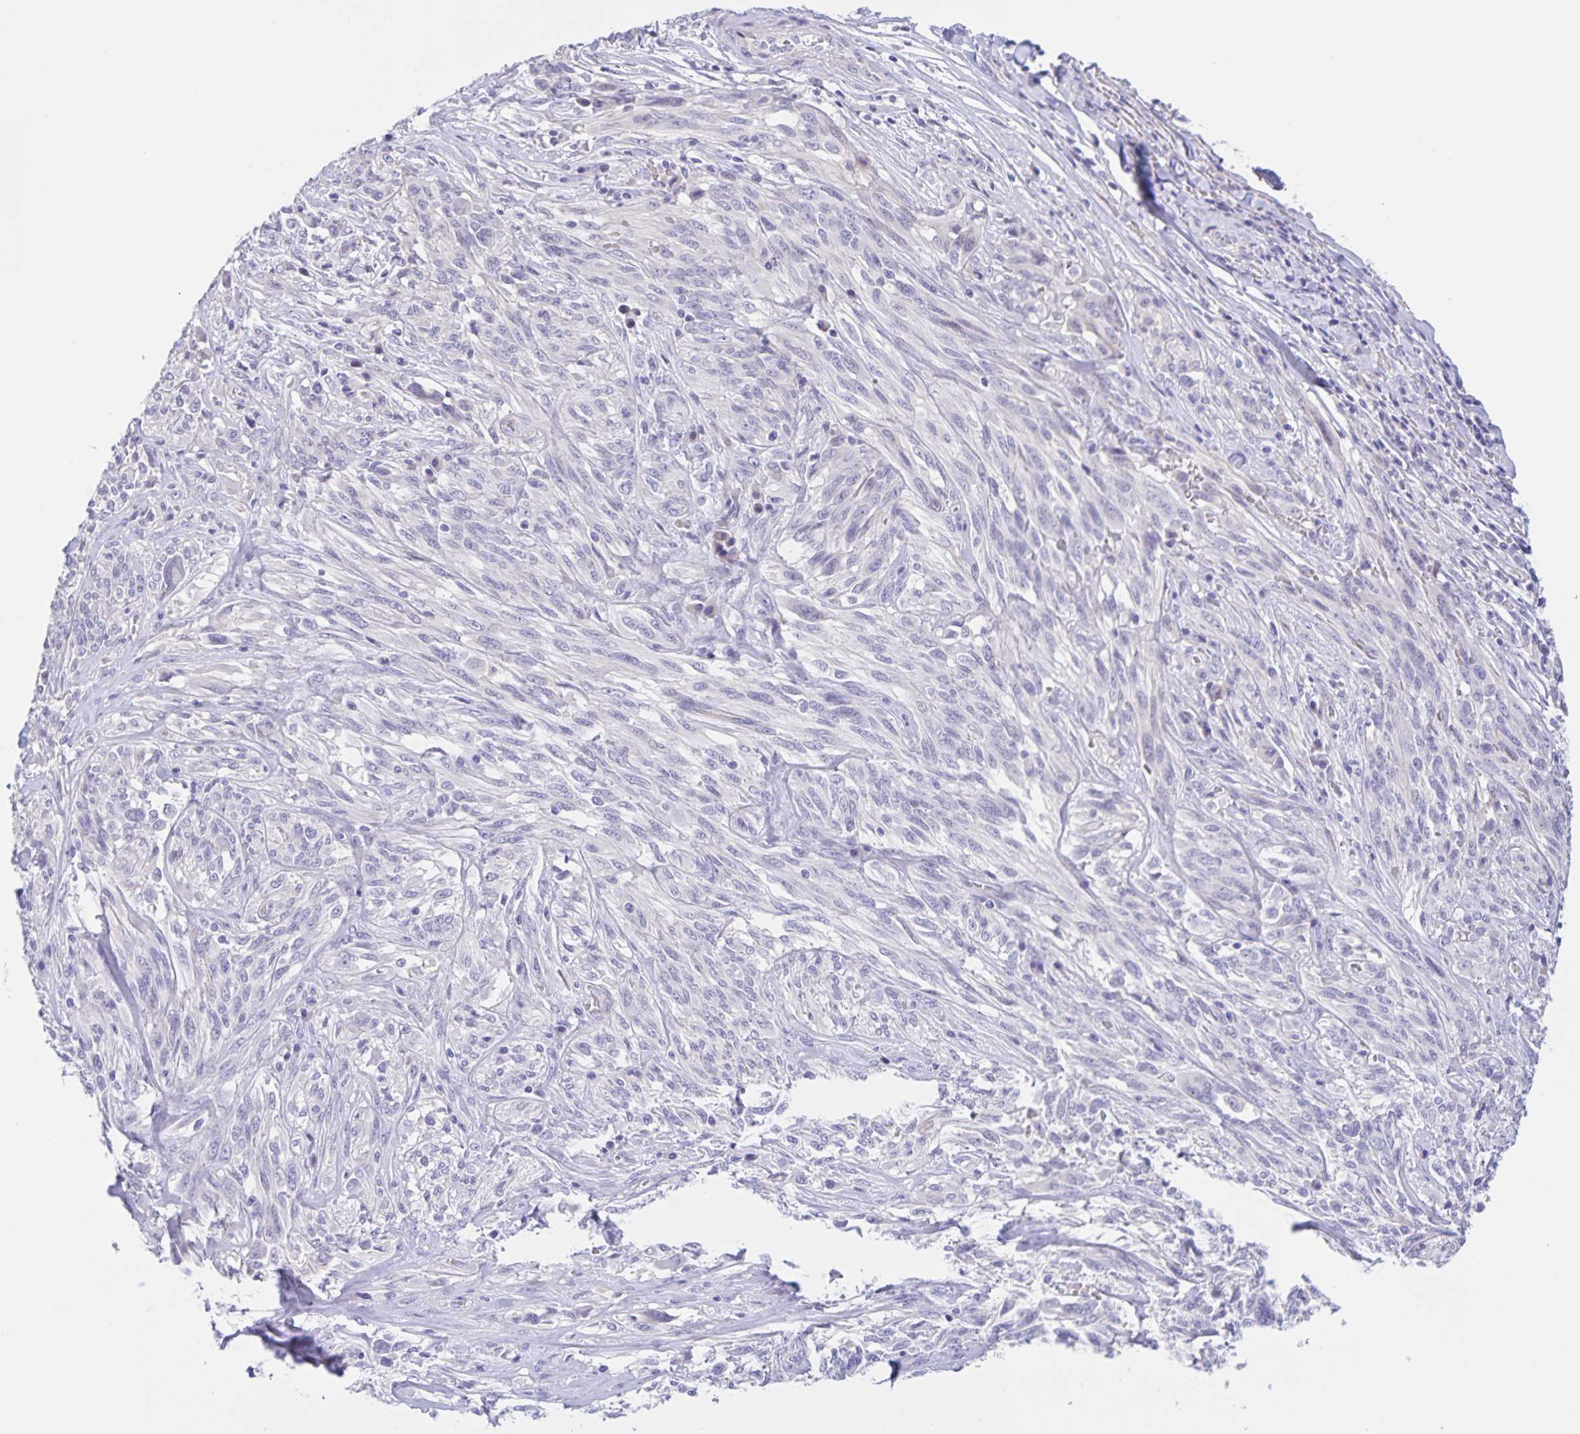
{"staining": {"intensity": "negative", "quantity": "none", "location": "none"}, "tissue": "melanoma", "cell_type": "Tumor cells", "image_type": "cancer", "snomed": [{"axis": "morphology", "description": "Malignant melanoma, NOS"}, {"axis": "topography", "description": "Skin"}], "caption": "Malignant melanoma was stained to show a protein in brown. There is no significant staining in tumor cells.", "gene": "DMGDH", "patient": {"sex": "female", "age": 91}}